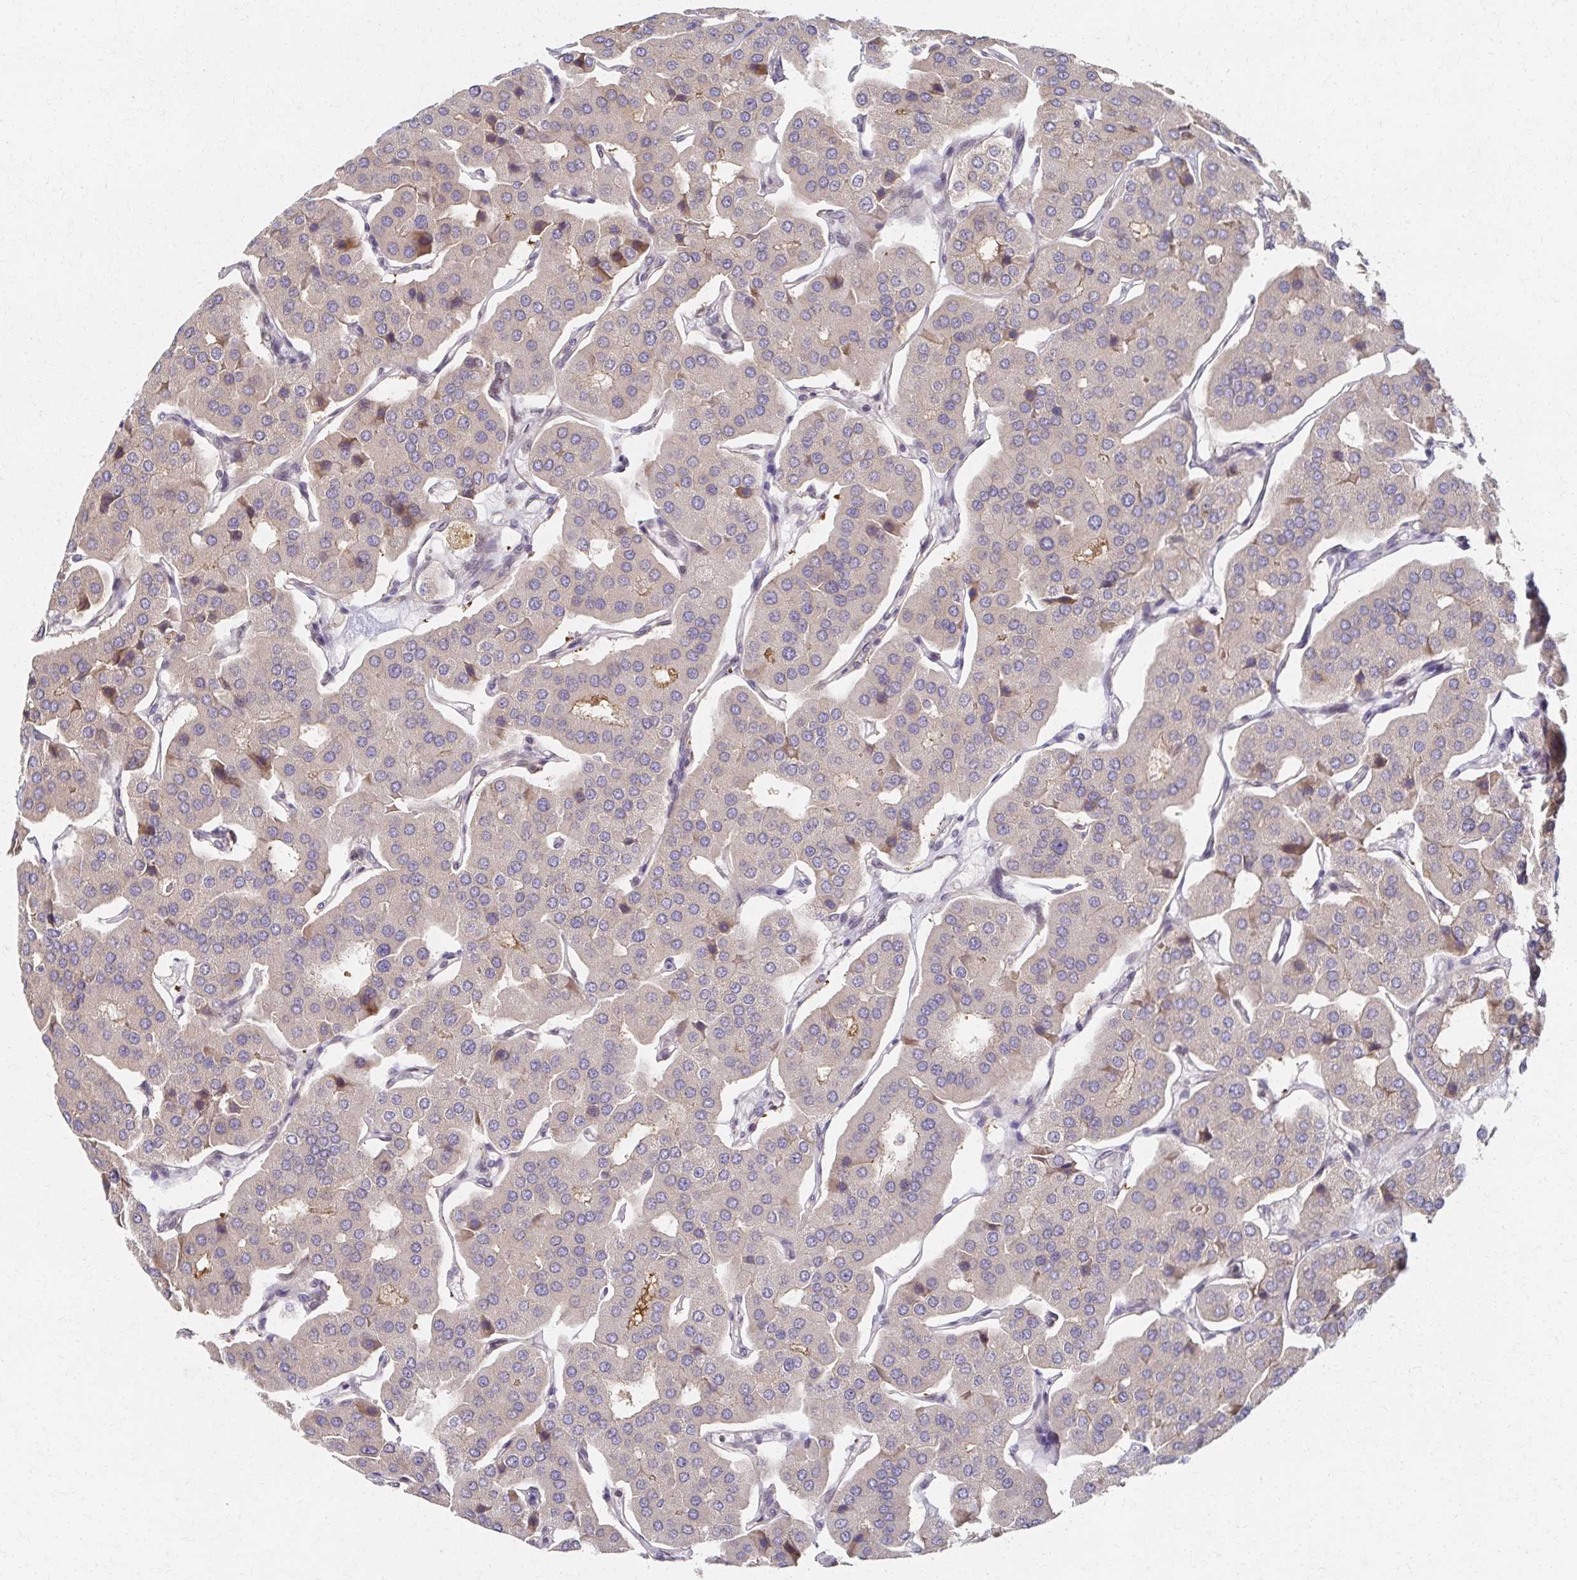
{"staining": {"intensity": "negative", "quantity": "none", "location": "none"}, "tissue": "parathyroid gland", "cell_type": "Glandular cells", "image_type": "normal", "snomed": [{"axis": "morphology", "description": "Normal tissue, NOS"}, {"axis": "morphology", "description": "Adenoma, NOS"}, {"axis": "topography", "description": "Parathyroid gland"}], "caption": "Immunohistochemical staining of unremarkable parathyroid gland demonstrates no significant expression in glandular cells.", "gene": "EOLA1", "patient": {"sex": "female", "age": 86}}